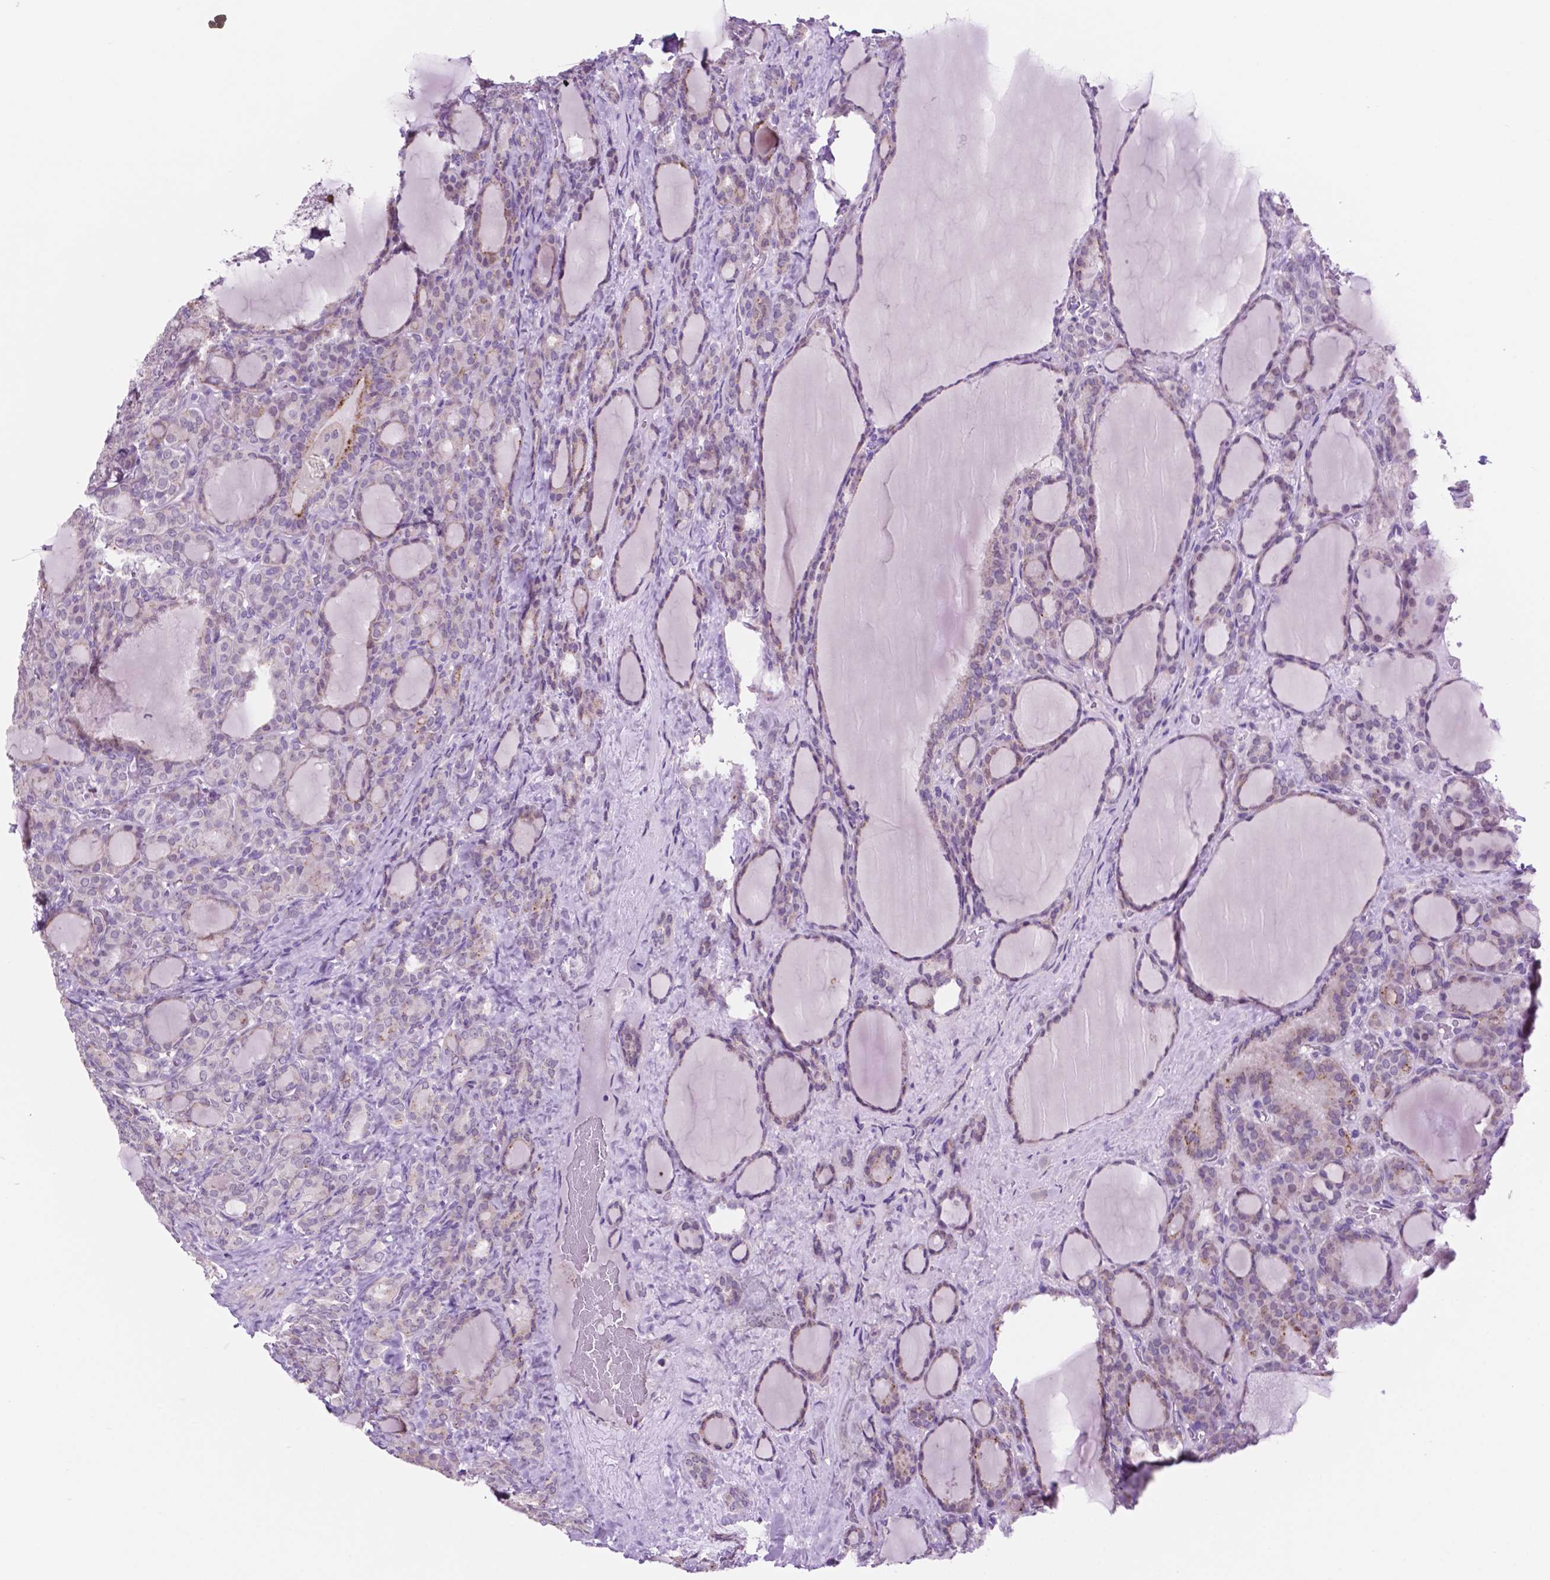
{"staining": {"intensity": "negative", "quantity": "none", "location": "none"}, "tissue": "thyroid cancer", "cell_type": "Tumor cells", "image_type": "cancer", "snomed": [{"axis": "morphology", "description": "Normal tissue, NOS"}, {"axis": "morphology", "description": "Follicular adenoma carcinoma, NOS"}, {"axis": "topography", "description": "Thyroid gland"}], "caption": "High power microscopy histopathology image of an immunohistochemistry (IHC) image of follicular adenoma carcinoma (thyroid), revealing no significant expression in tumor cells.", "gene": "ACY3", "patient": {"sex": "female", "age": 31}}